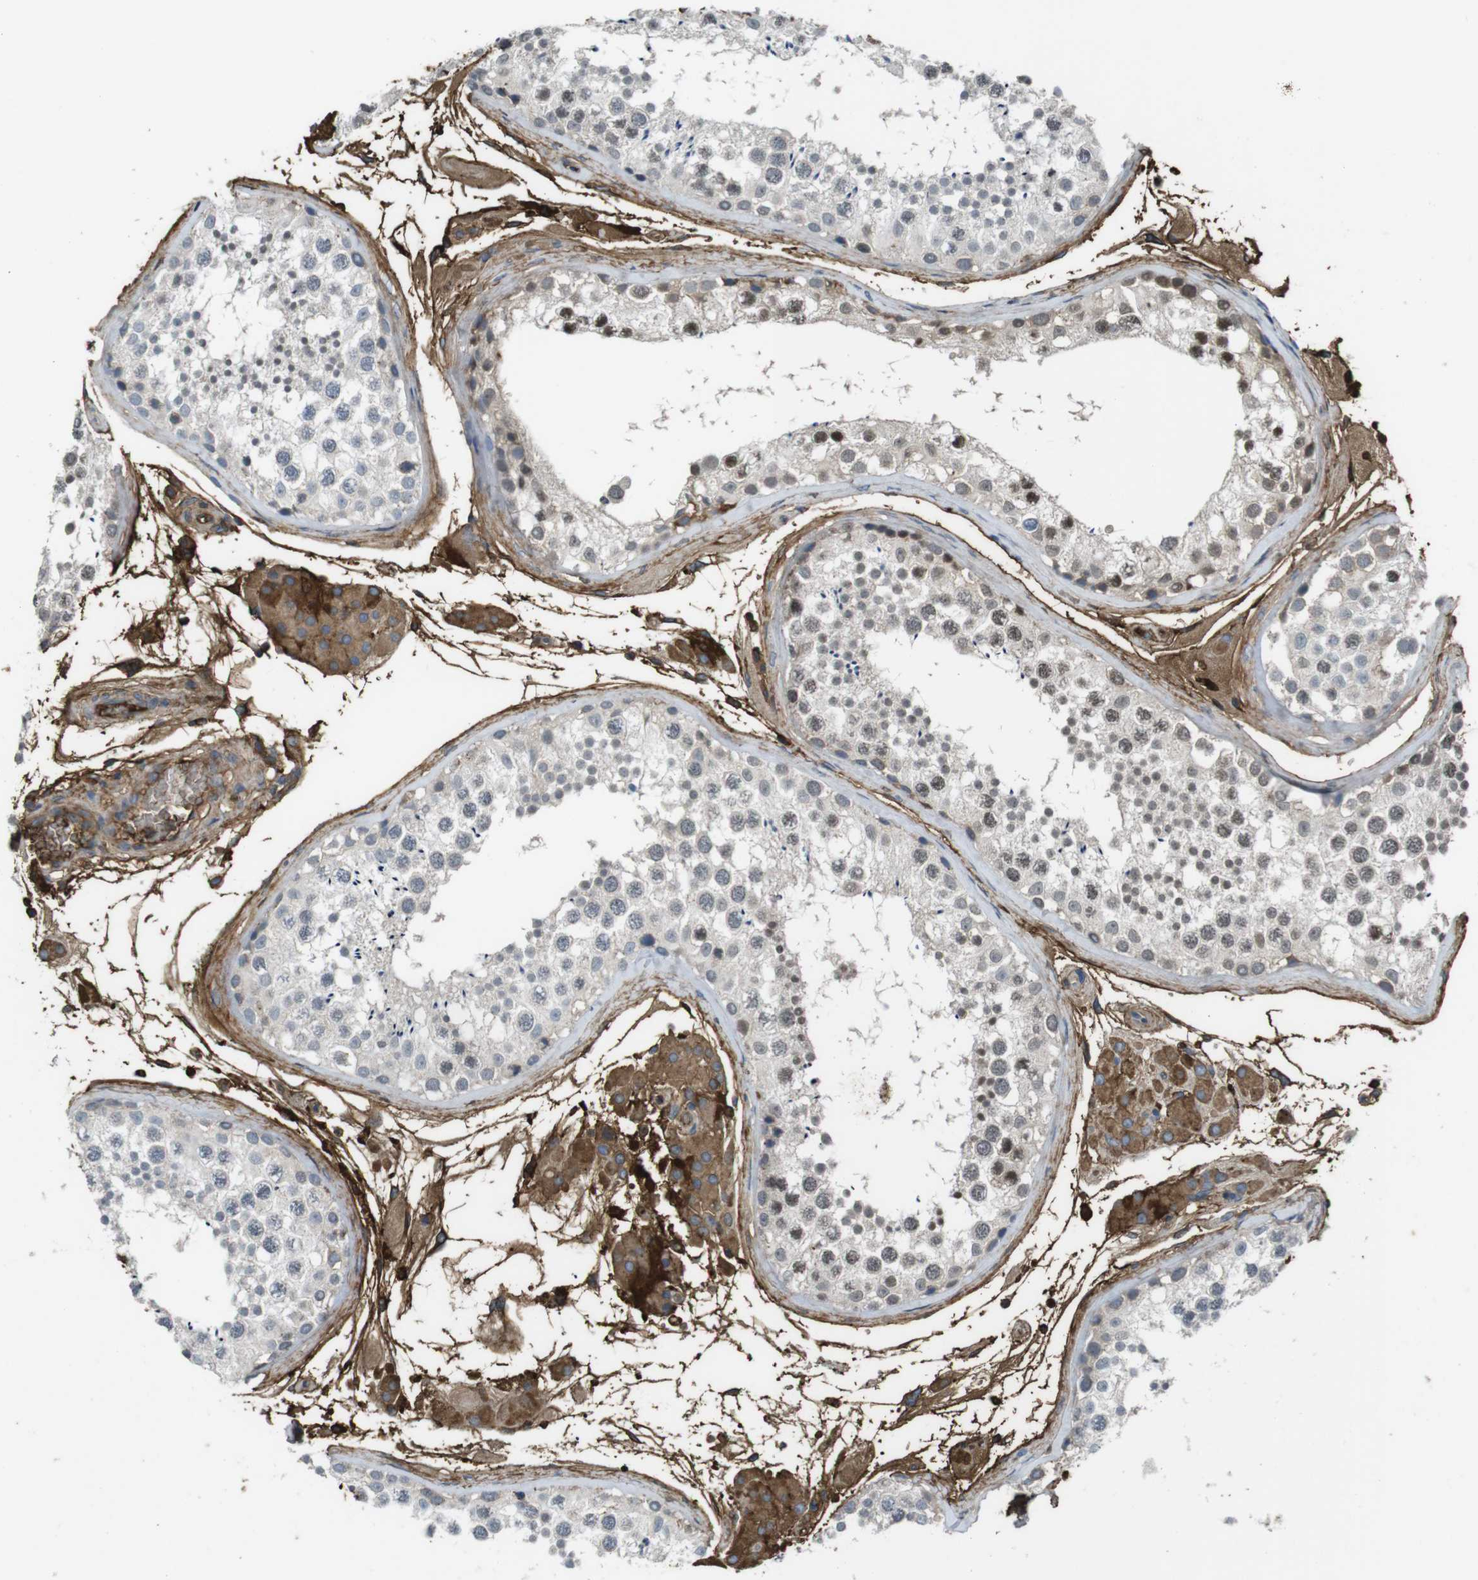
{"staining": {"intensity": "moderate", "quantity": ">75%", "location": "cytoplasmic/membranous,nuclear"}, "tissue": "testis", "cell_type": "Cells in seminiferous ducts", "image_type": "normal", "snomed": [{"axis": "morphology", "description": "Normal tissue, NOS"}, {"axis": "topography", "description": "Testis"}], "caption": "This histopathology image shows immunohistochemistry staining of unremarkable testis, with medium moderate cytoplasmic/membranous,nuclear staining in approximately >75% of cells in seminiferous ducts.", "gene": "LTBP4", "patient": {"sex": "male", "age": 46}}